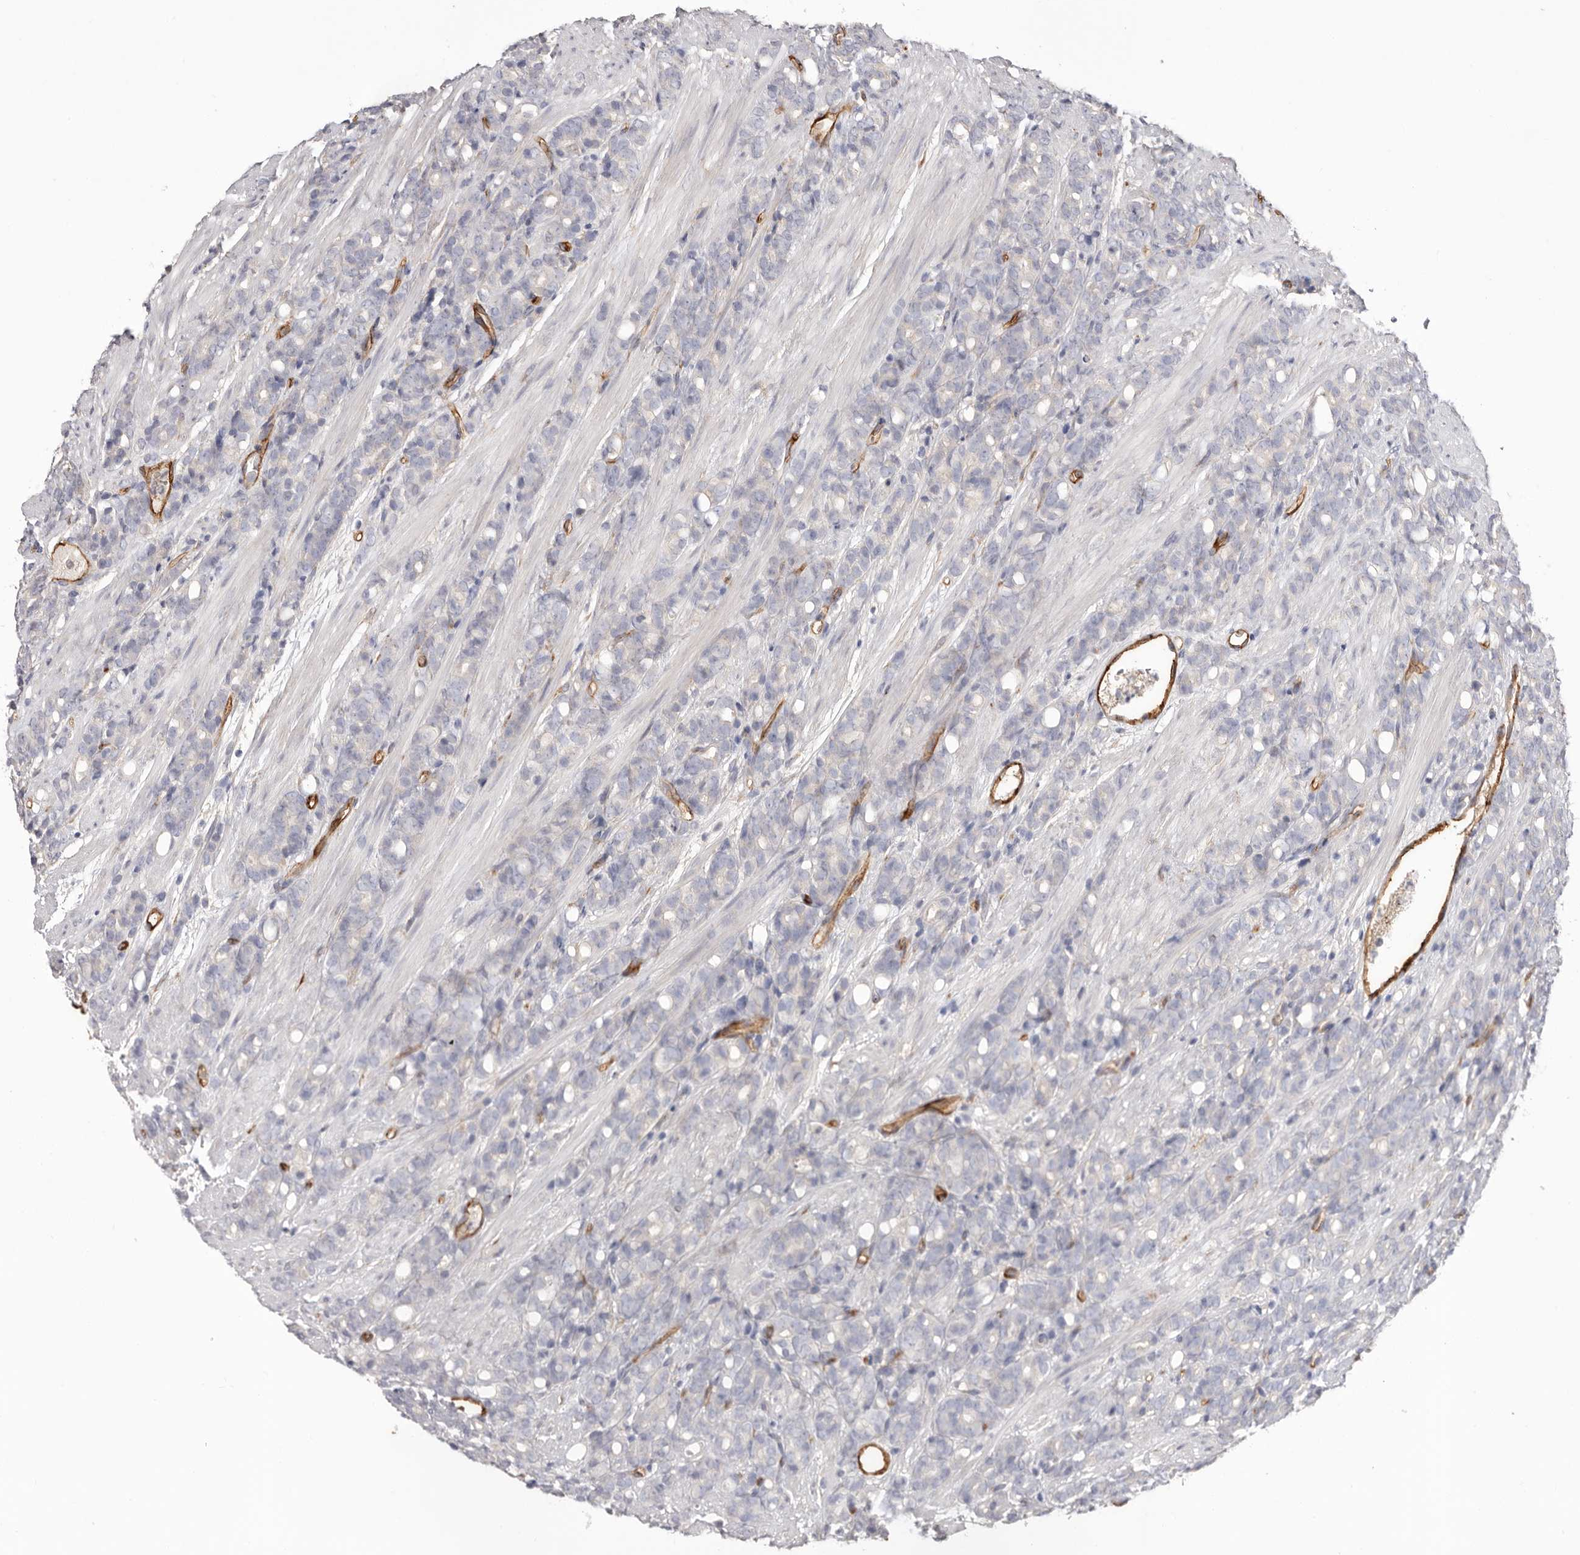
{"staining": {"intensity": "negative", "quantity": "none", "location": "none"}, "tissue": "prostate cancer", "cell_type": "Tumor cells", "image_type": "cancer", "snomed": [{"axis": "morphology", "description": "Adenocarcinoma, High grade"}, {"axis": "topography", "description": "Prostate"}], "caption": "High magnification brightfield microscopy of prostate high-grade adenocarcinoma stained with DAB (3,3'-diaminobenzidine) (brown) and counterstained with hematoxylin (blue): tumor cells show no significant positivity. (DAB immunohistochemistry visualized using brightfield microscopy, high magnification).", "gene": "LRRC66", "patient": {"sex": "male", "age": 62}}